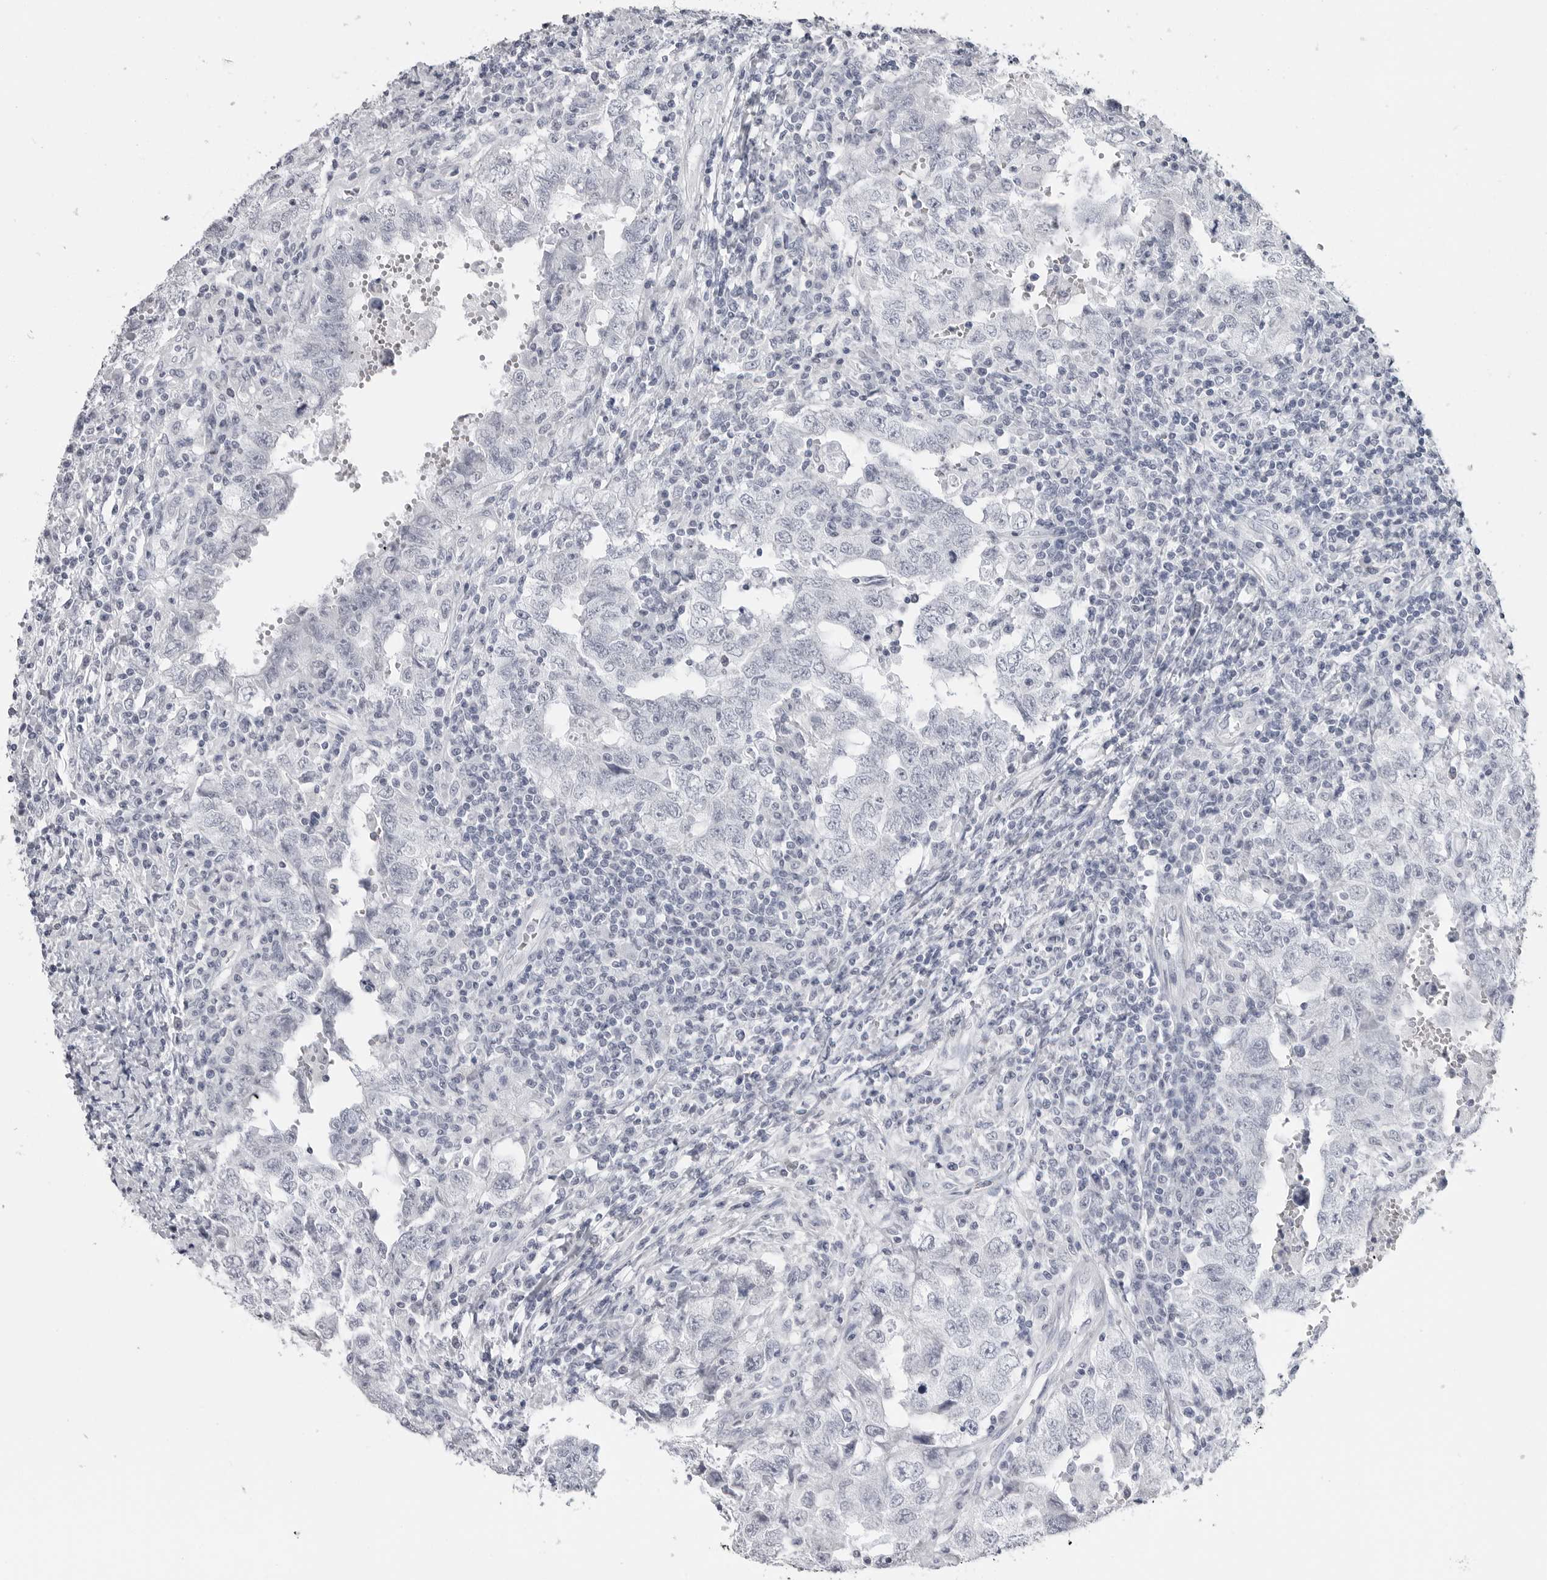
{"staining": {"intensity": "negative", "quantity": "none", "location": "none"}, "tissue": "testis cancer", "cell_type": "Tumor cells", "image_type": "cancer", "snomed": [{"axis": "morphology", "description": "Carcinoma, Embryonal, NOS"}, {"axis": "topography", "description": "Testis"}], "caption": "Tumor cells are negative for brown protein staining in testis embryonal carcinoma.", "gene": "PGA3", "patient": {"sex": "male", "age": 26}}